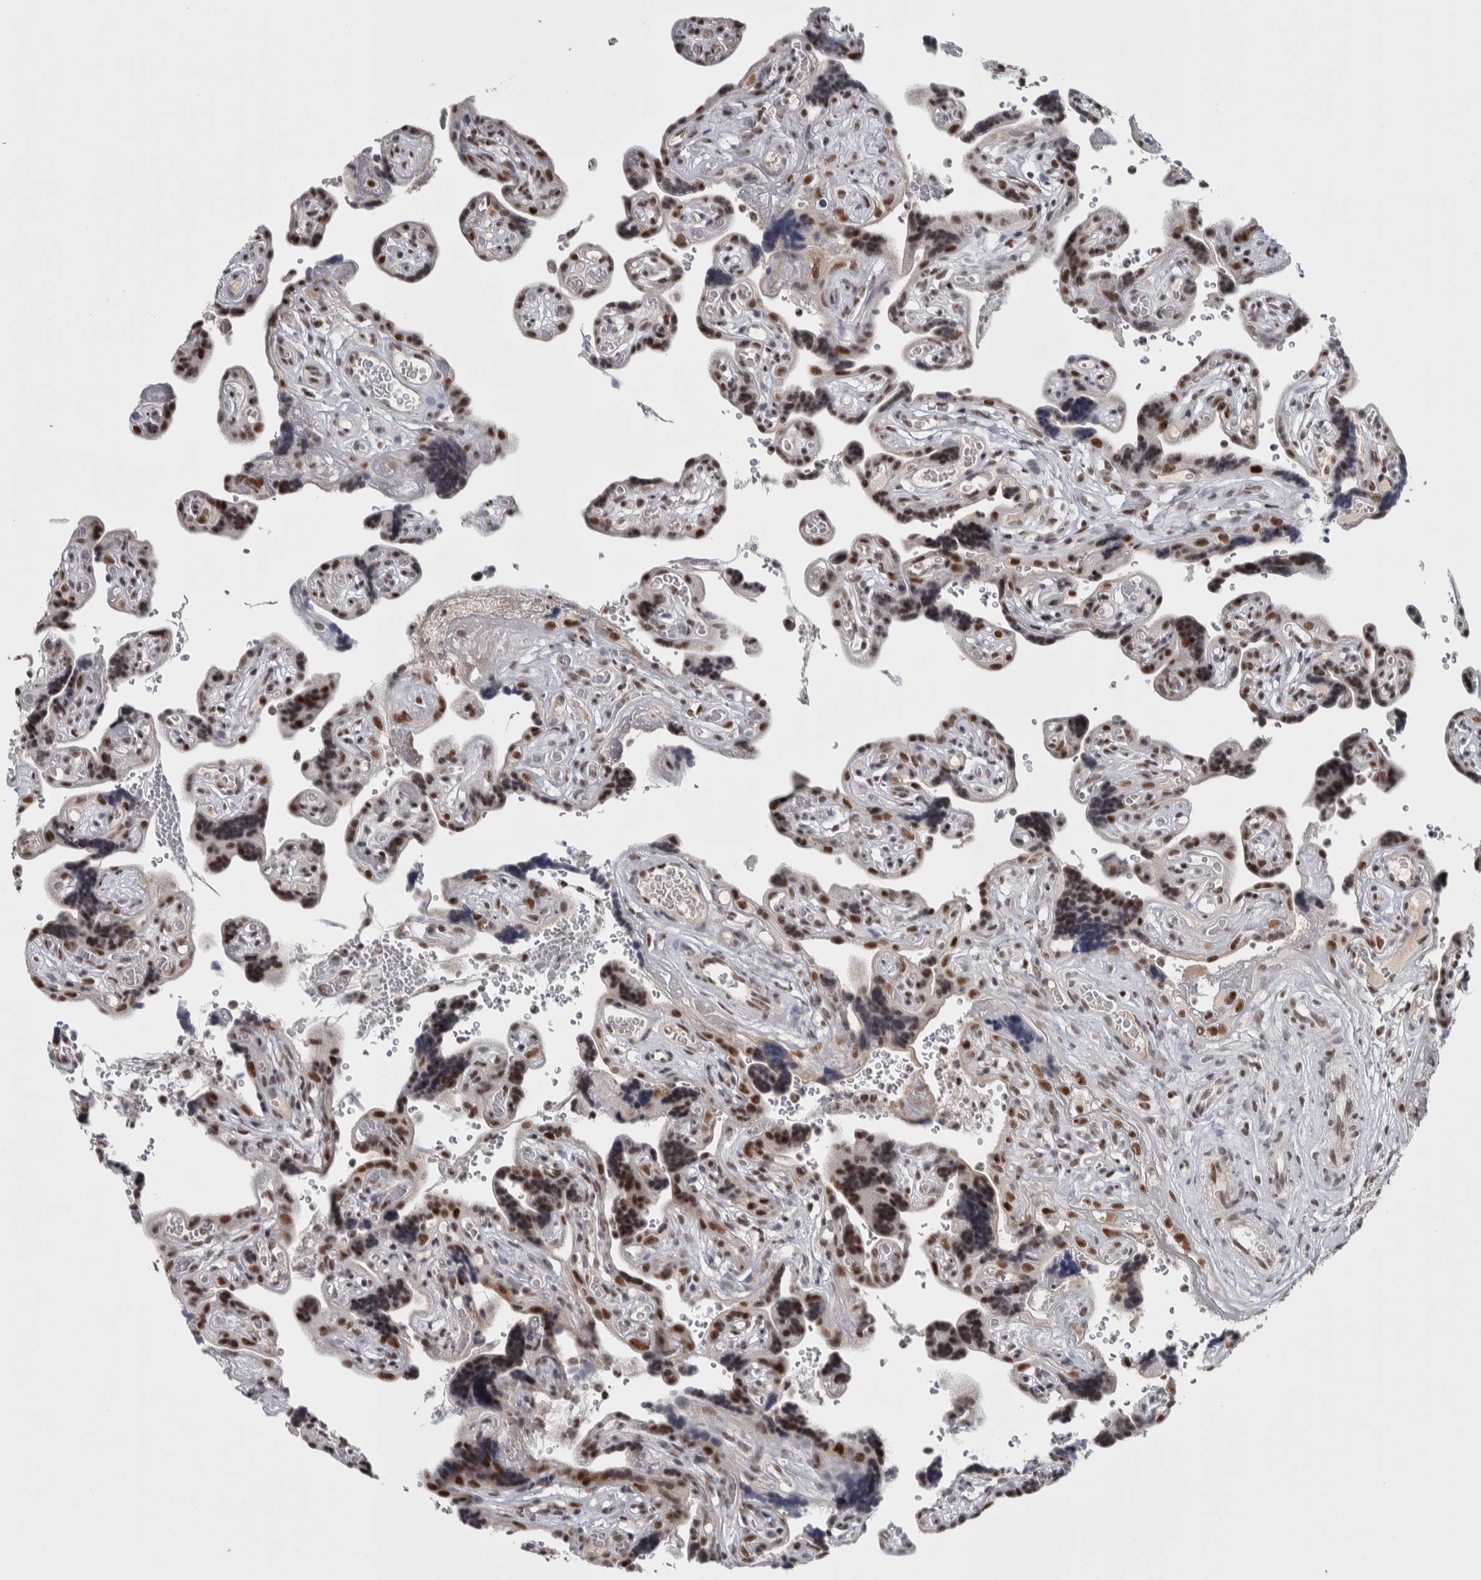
{"staining": {"intensity": "moderate", "quantity": "<25%", "location": "nuclear"}, "tissue": "placenta", "cell_type": "Decidual cells", "image_type": "normal", "snomed": [{"axis": "morphology", "description": "Normal tissue, NOS"}, {"axis": "topography", "description": "Placenta"}], "caption": "Immunohistochemical staining of unremarkable human placenta shows moderate nuclear protein positivity in approximately <25% of decidual cells.", "gene": "ASPN", "patient": {"sex": "female", "age": 30}}